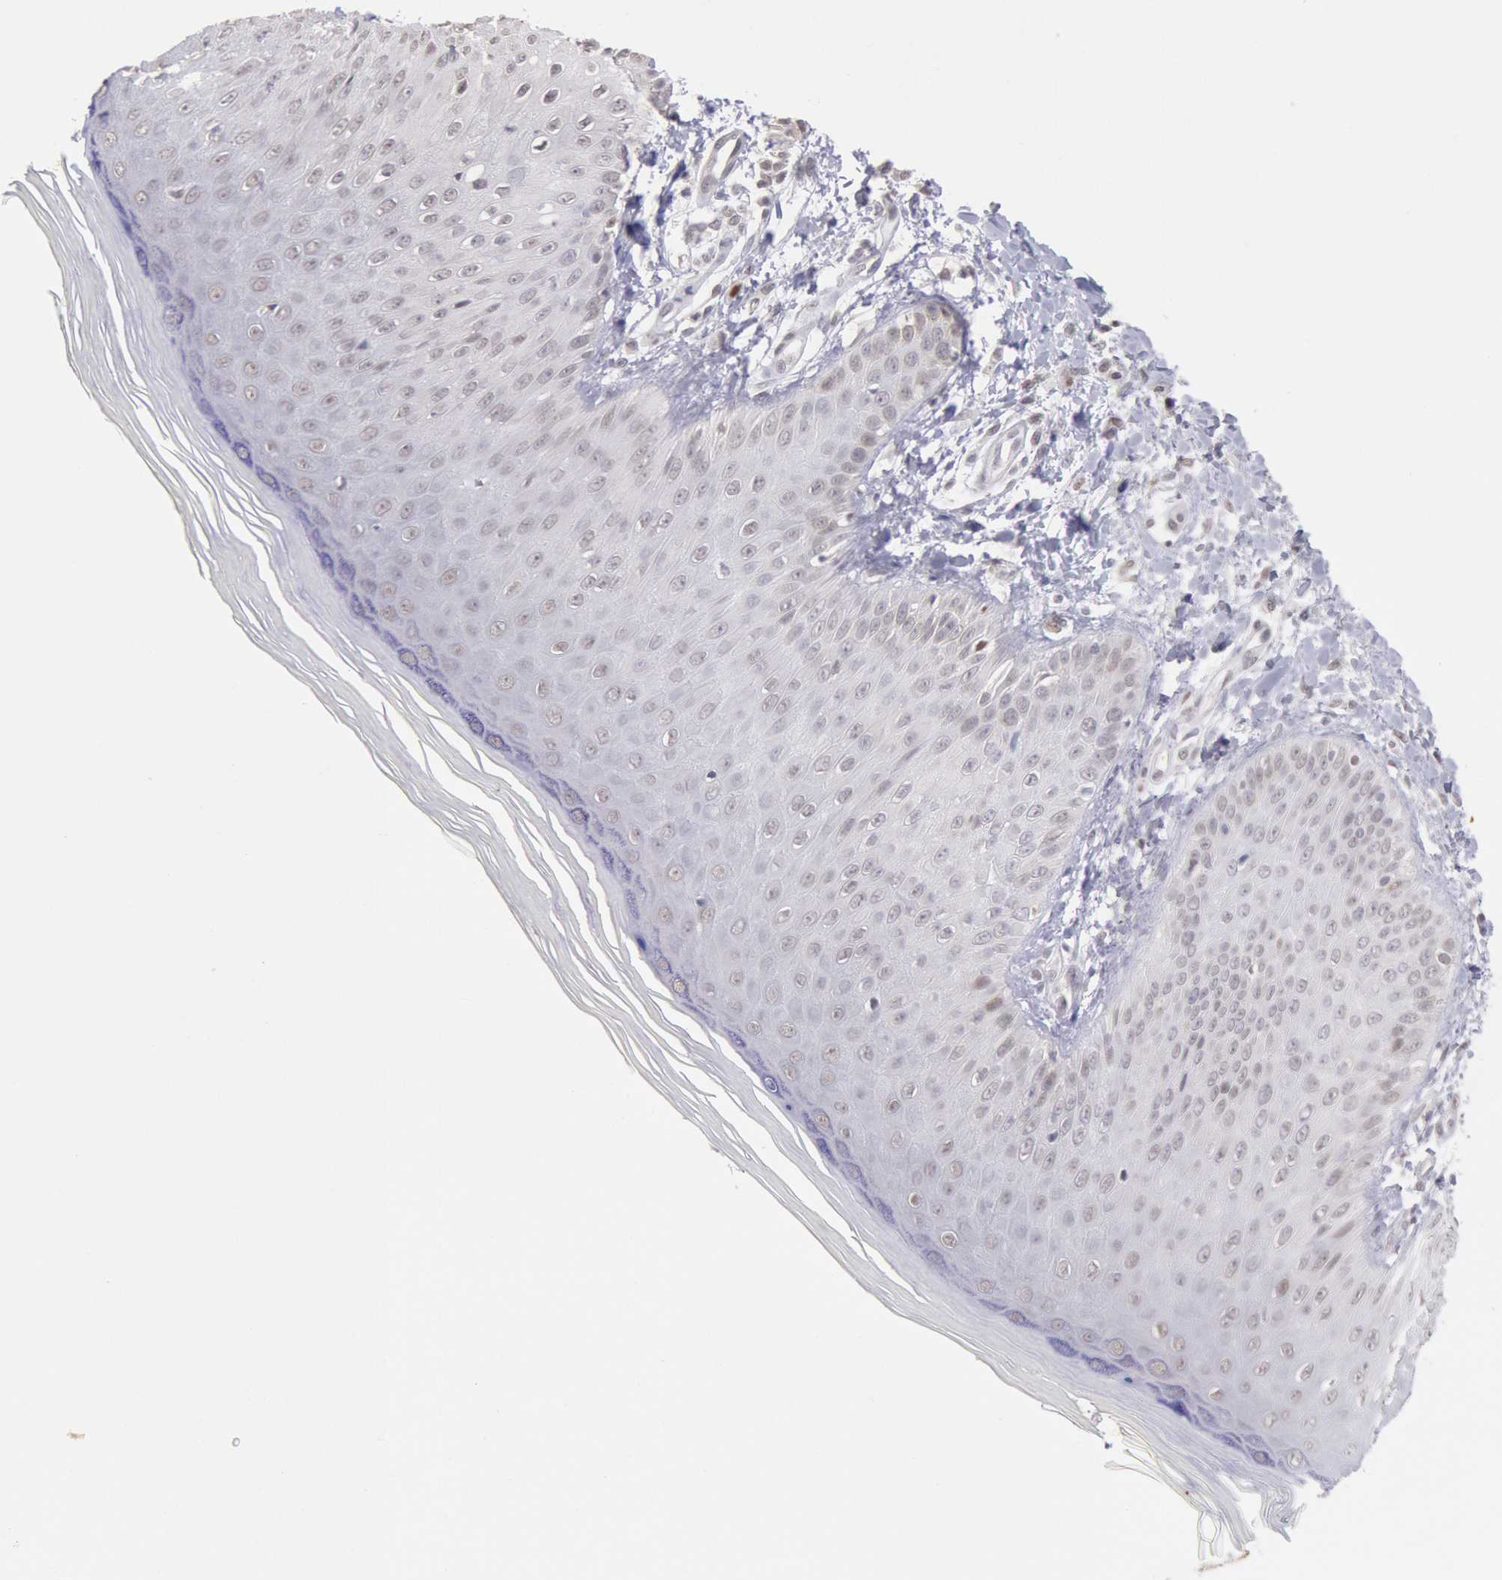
{"staining": {"intensity": "weak", "quantity": "<25%", "location": "nuclear"}, "tissue": "skin", "cell_type": "Epidermal cells", "image_type": "normal", "snomed": [{"axis": "morphology", "description": "Normal tissue, NOS"}, {"axis": "morphology", "description": "Inflammation, NOS"}, {"axis": "topography", "description": "Soft tissue"}, {"axis": "topography", "description": "Anal"}], "caption": "Immunohistochemical staining of benign human skin shows no significant staining in epidermal cells. (Stains: DAB (3,3'-diaminobenzidine) IHC with hematoxylin counter stain, Microscopy: brightfield microscopy at high magnification).", "gene": "MYH6", "patient": {"sex": "female", "age": 15}}